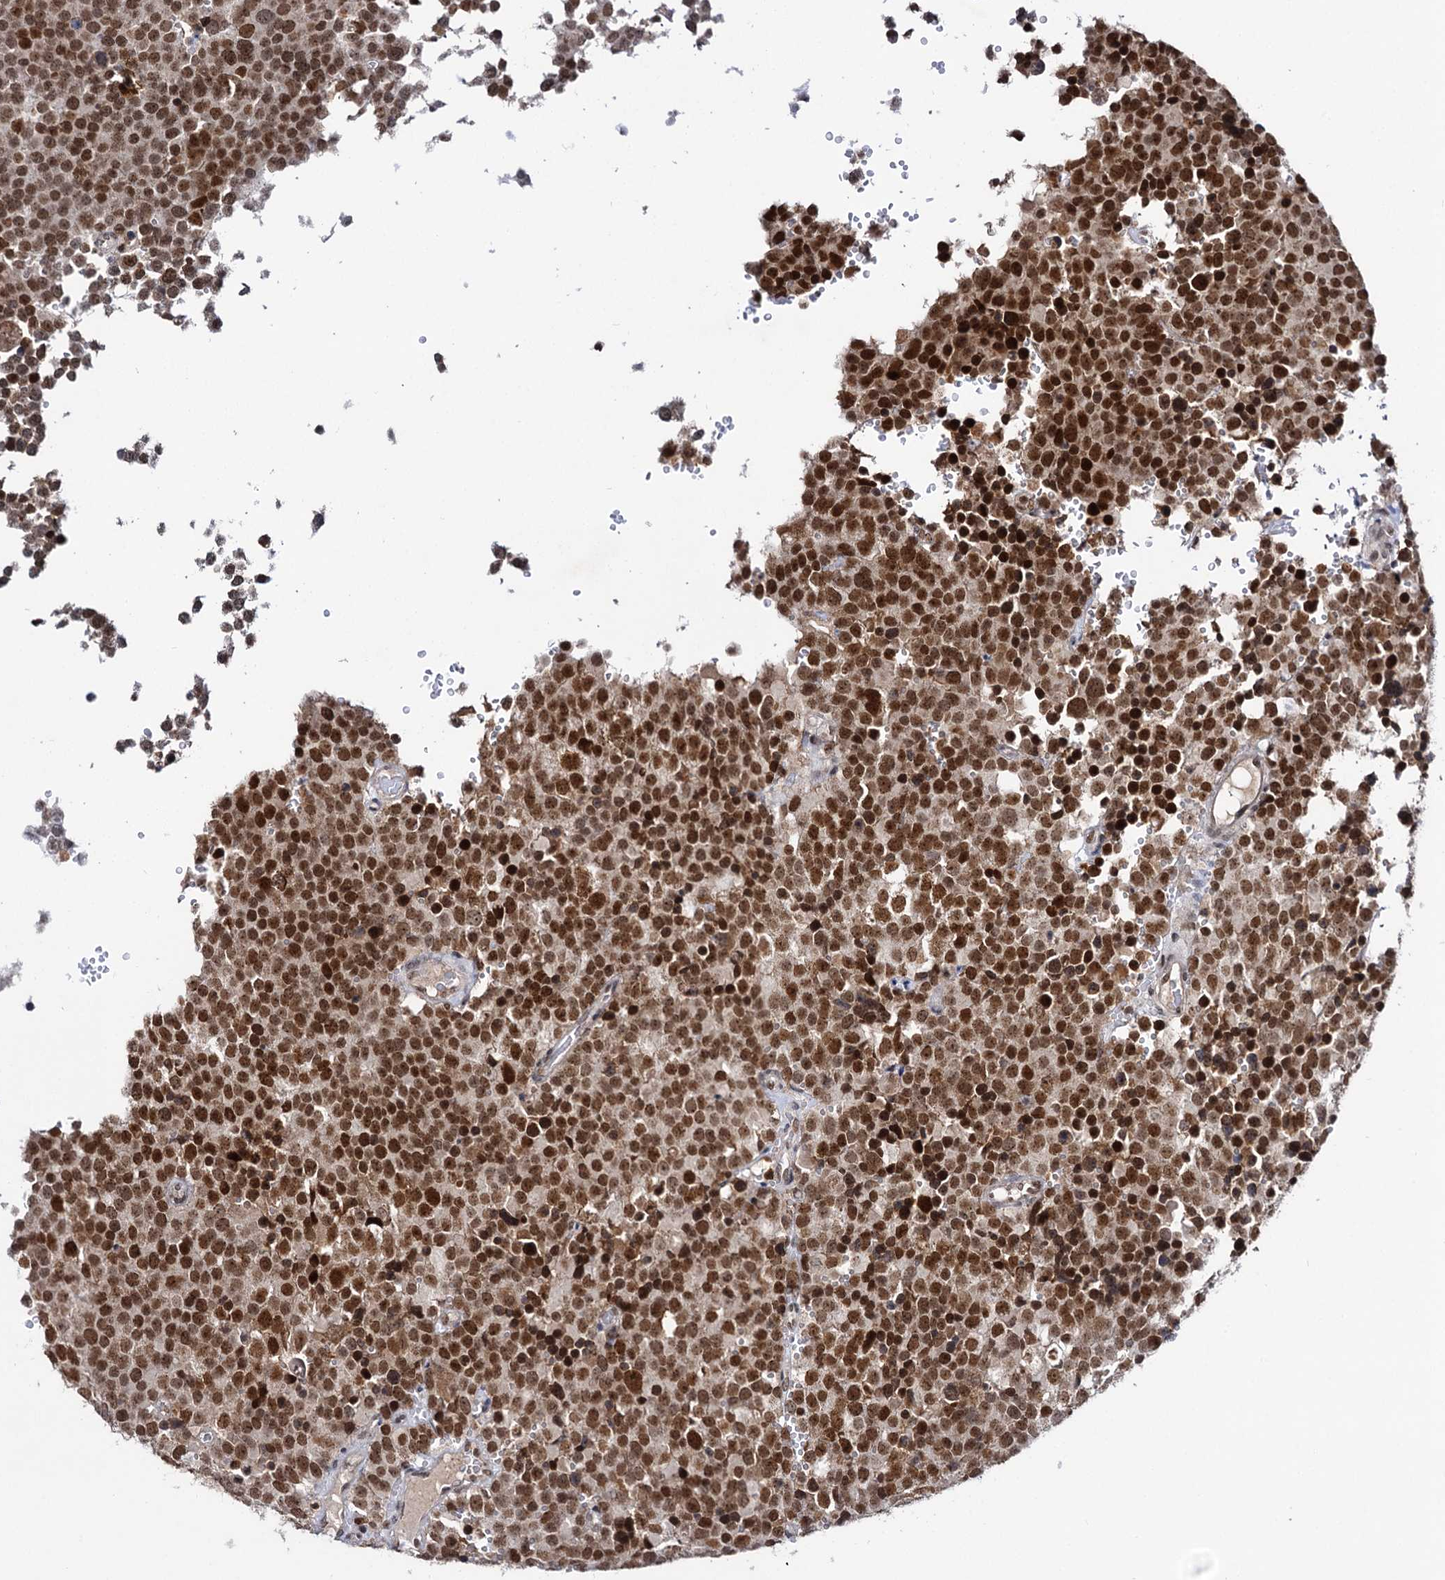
{"staining": {"intensity": "strong", "quantity": ">75%", "location": "nuclear"}, "tissue": "testis cancer", "cell_type": "Tumor cells", "image_type": "cancer", "snomed": [{"axis": "morphology", "description": "Seminoma, NOS"}, {"axis": "topography", "description": "Testis"}], "caption": "Protein expression analysis of seminoma (testis) displays strong nuclear staining in about >75% of tumor cells. (Brightfield microscopy of DAB IHC at high magnification).", "gene": "SMCHD1", "patient": {"sex": "male", "age": 71}}